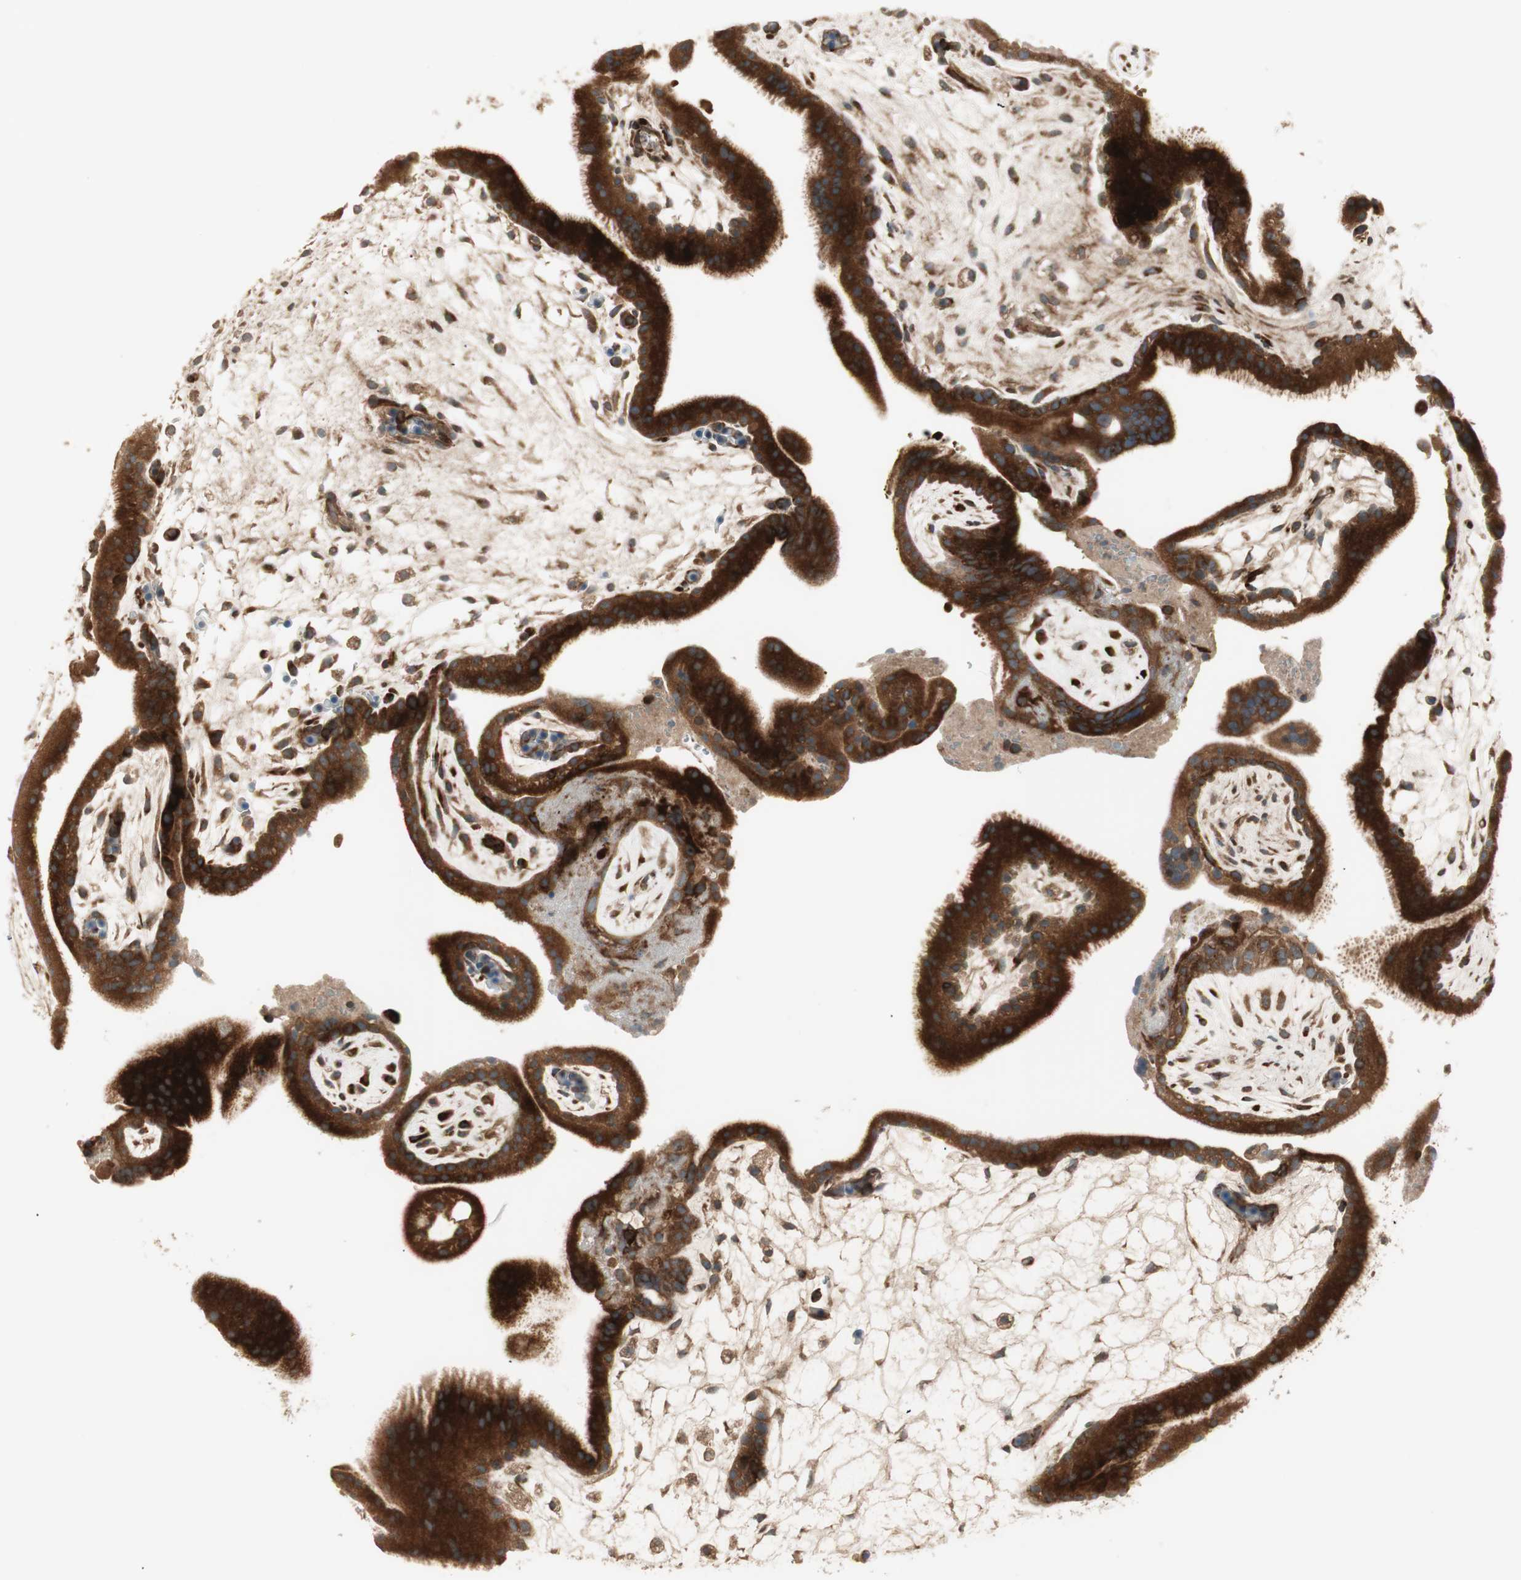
{"staining": {"intensity": "strong", "quantity": ">75%", "location": "cytoplasmic/membranous"}, "tissue": "placenta", "cell_type": "Trophoblastic cells", "image_type": "normal", "snomed": [{"axis": "morphology", "description": "Normal tissue, NOS"}, {"axis": "topography", "description": "Placenta"}], "caption": "About >75% of trophoblastic cells in benign placenta reveal strong cytoplasmic/membranous protein staining as visualized by brown immunohistochemical staining.", "gene": "PPP2R5E", "patient": {"sex": "female", "age": 19}}